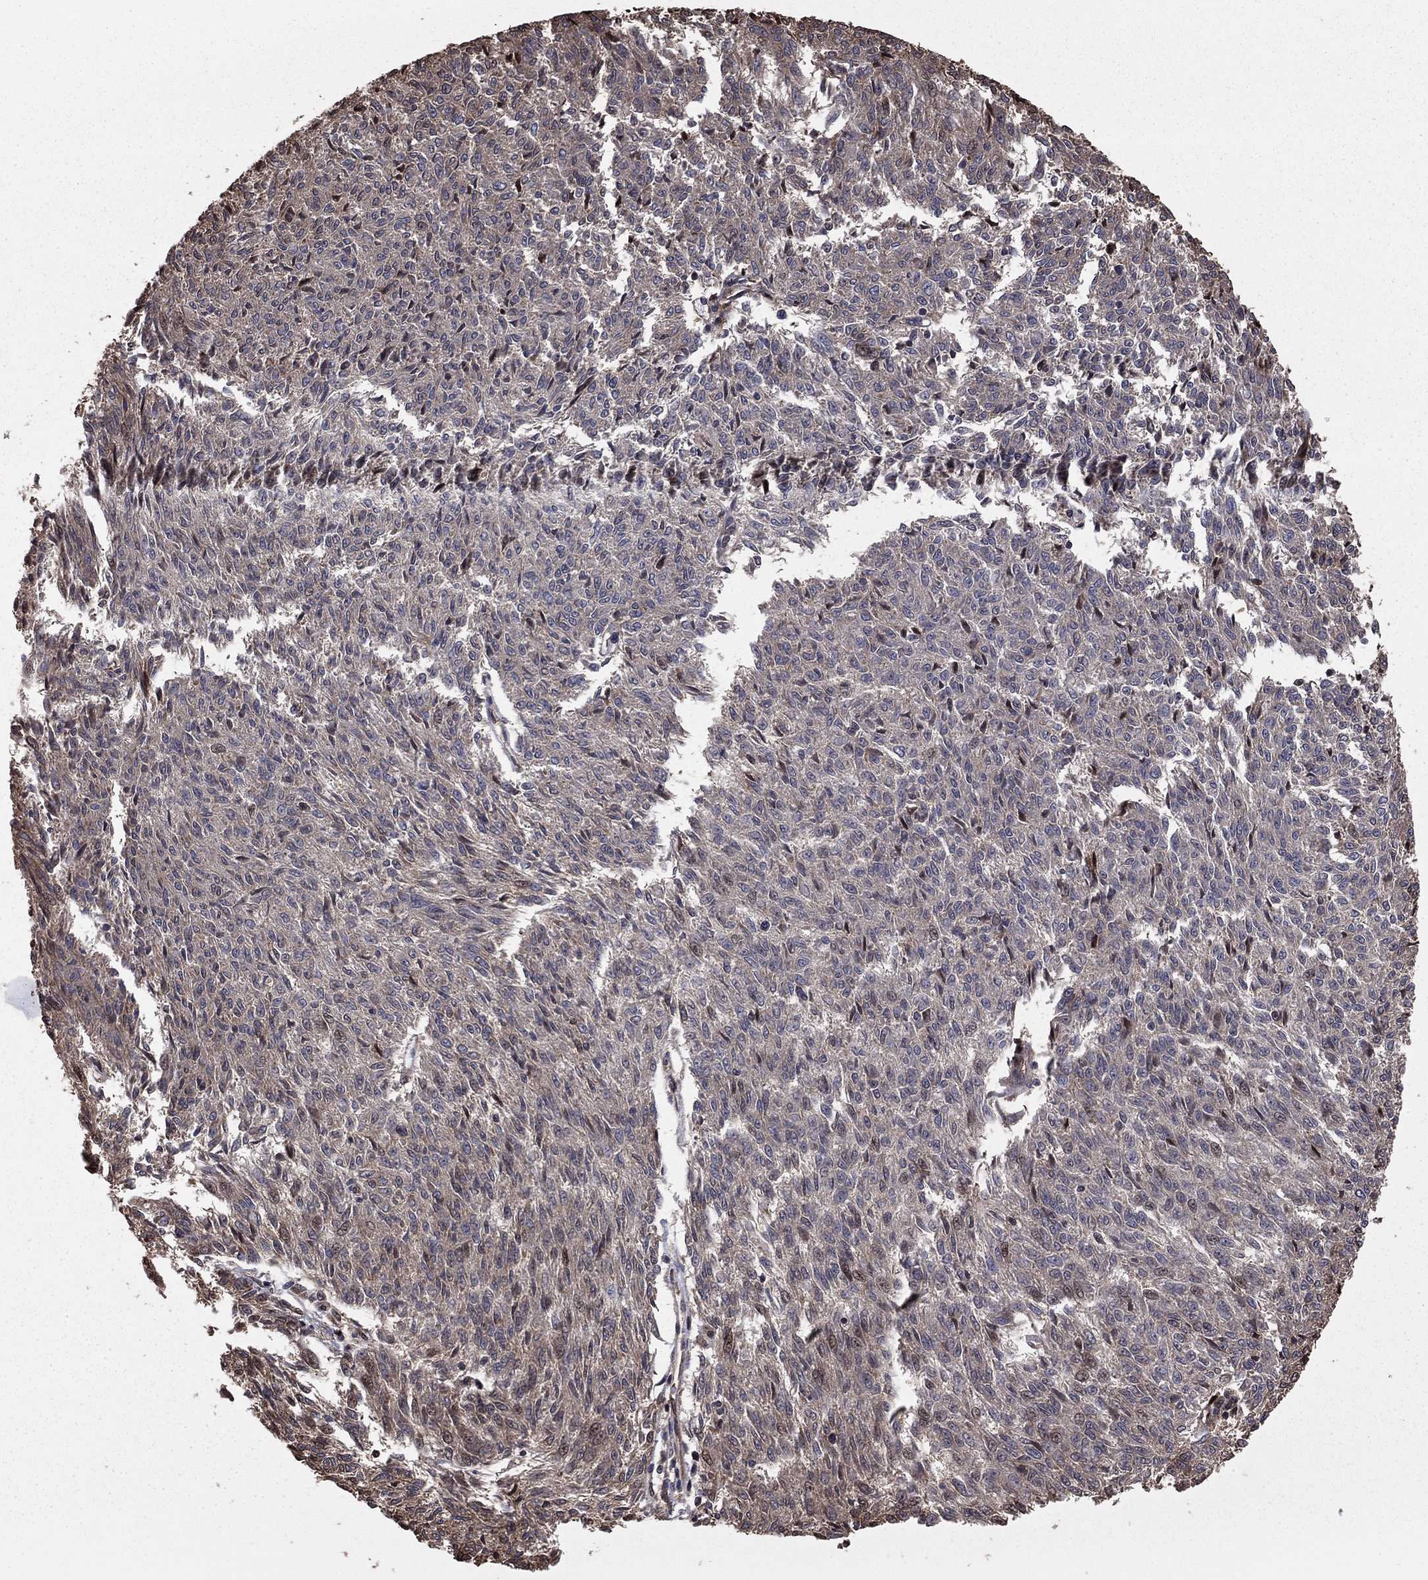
{"staining": {"intensity": "negative", "quantity": "none", "location": "none"}, "tissue": "melanoma", "cell_type": "Tumor cells", "image_type": "cancer", "snomed": [{"axis": "morphology", "description": "Malignant melanoma, NOS"}, {"axis": "topography", "description": "Skin"}], "caption": "This is an IHC image of melanoma. There is no positivity in tumor cells.", "gene": "GYG1", "patient": {"sex": "female", "age": 72}}